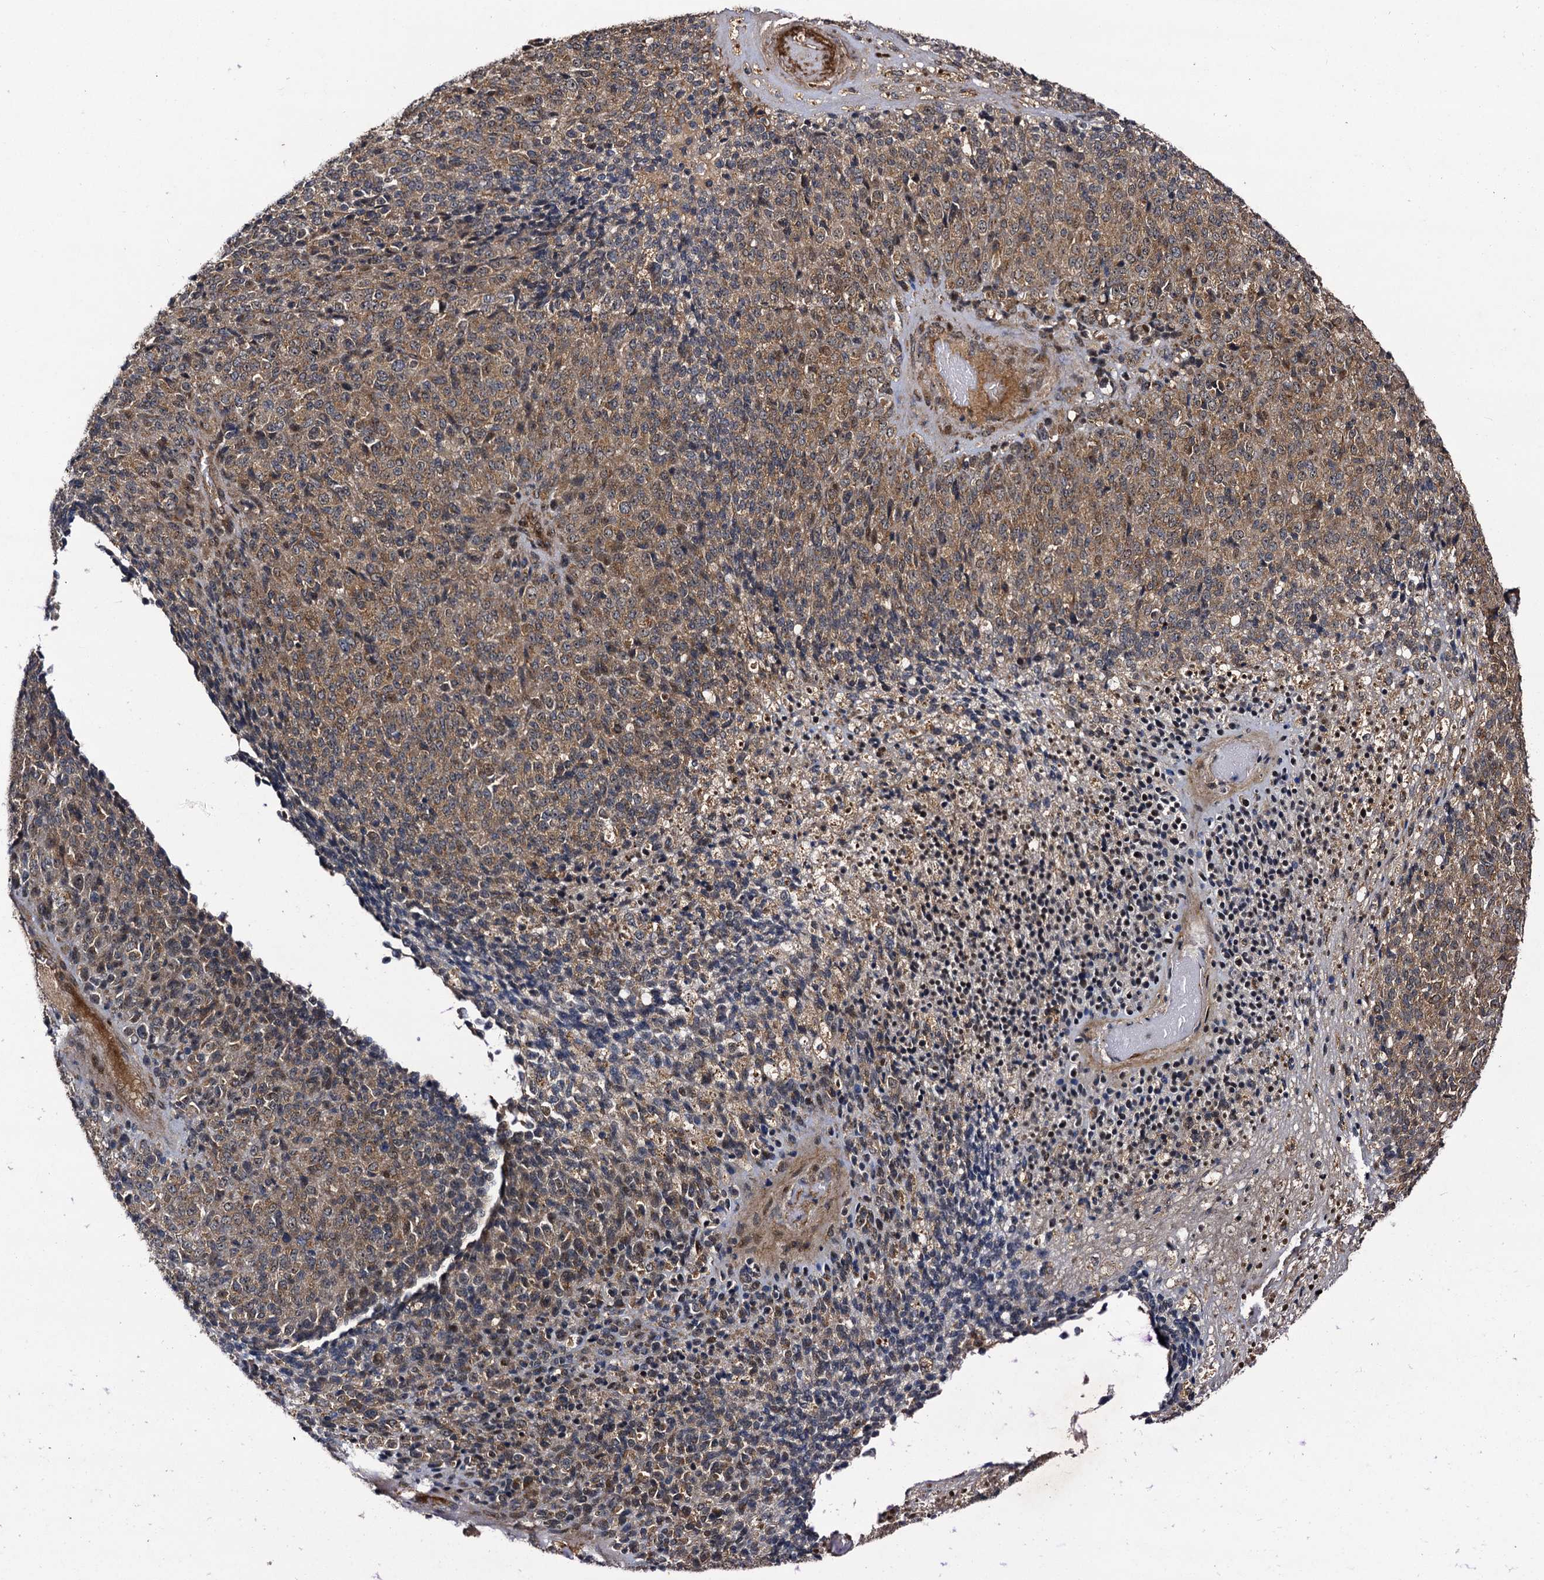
{"staining": {"intensity": "moderate", "quantity": ">75%", "location": "cytoplasmic/membranous"}, "tissue": "melanoma", "cell_type": "Tumor cells", "image_type": "cancer", "snomed": [{"axis": "morphology", "description": "Malignant melanoma, Metastatic site"}, {"axis": "topography", "description": "Brain"}], "caption": "A high-resolution photomicrograph shows immunohistochemistry staining of melanoma, which displays moderate cytoplasmic/membranous staining in approximately >75% of tumor cells. The staining was performed using DAB to visualize the protein expression in brown, while the nuclei were stained in blue with hematoxylin (Magnification: 20x).", "gene": "KXD1", "patient": {"sex": "female", "age": 56}}